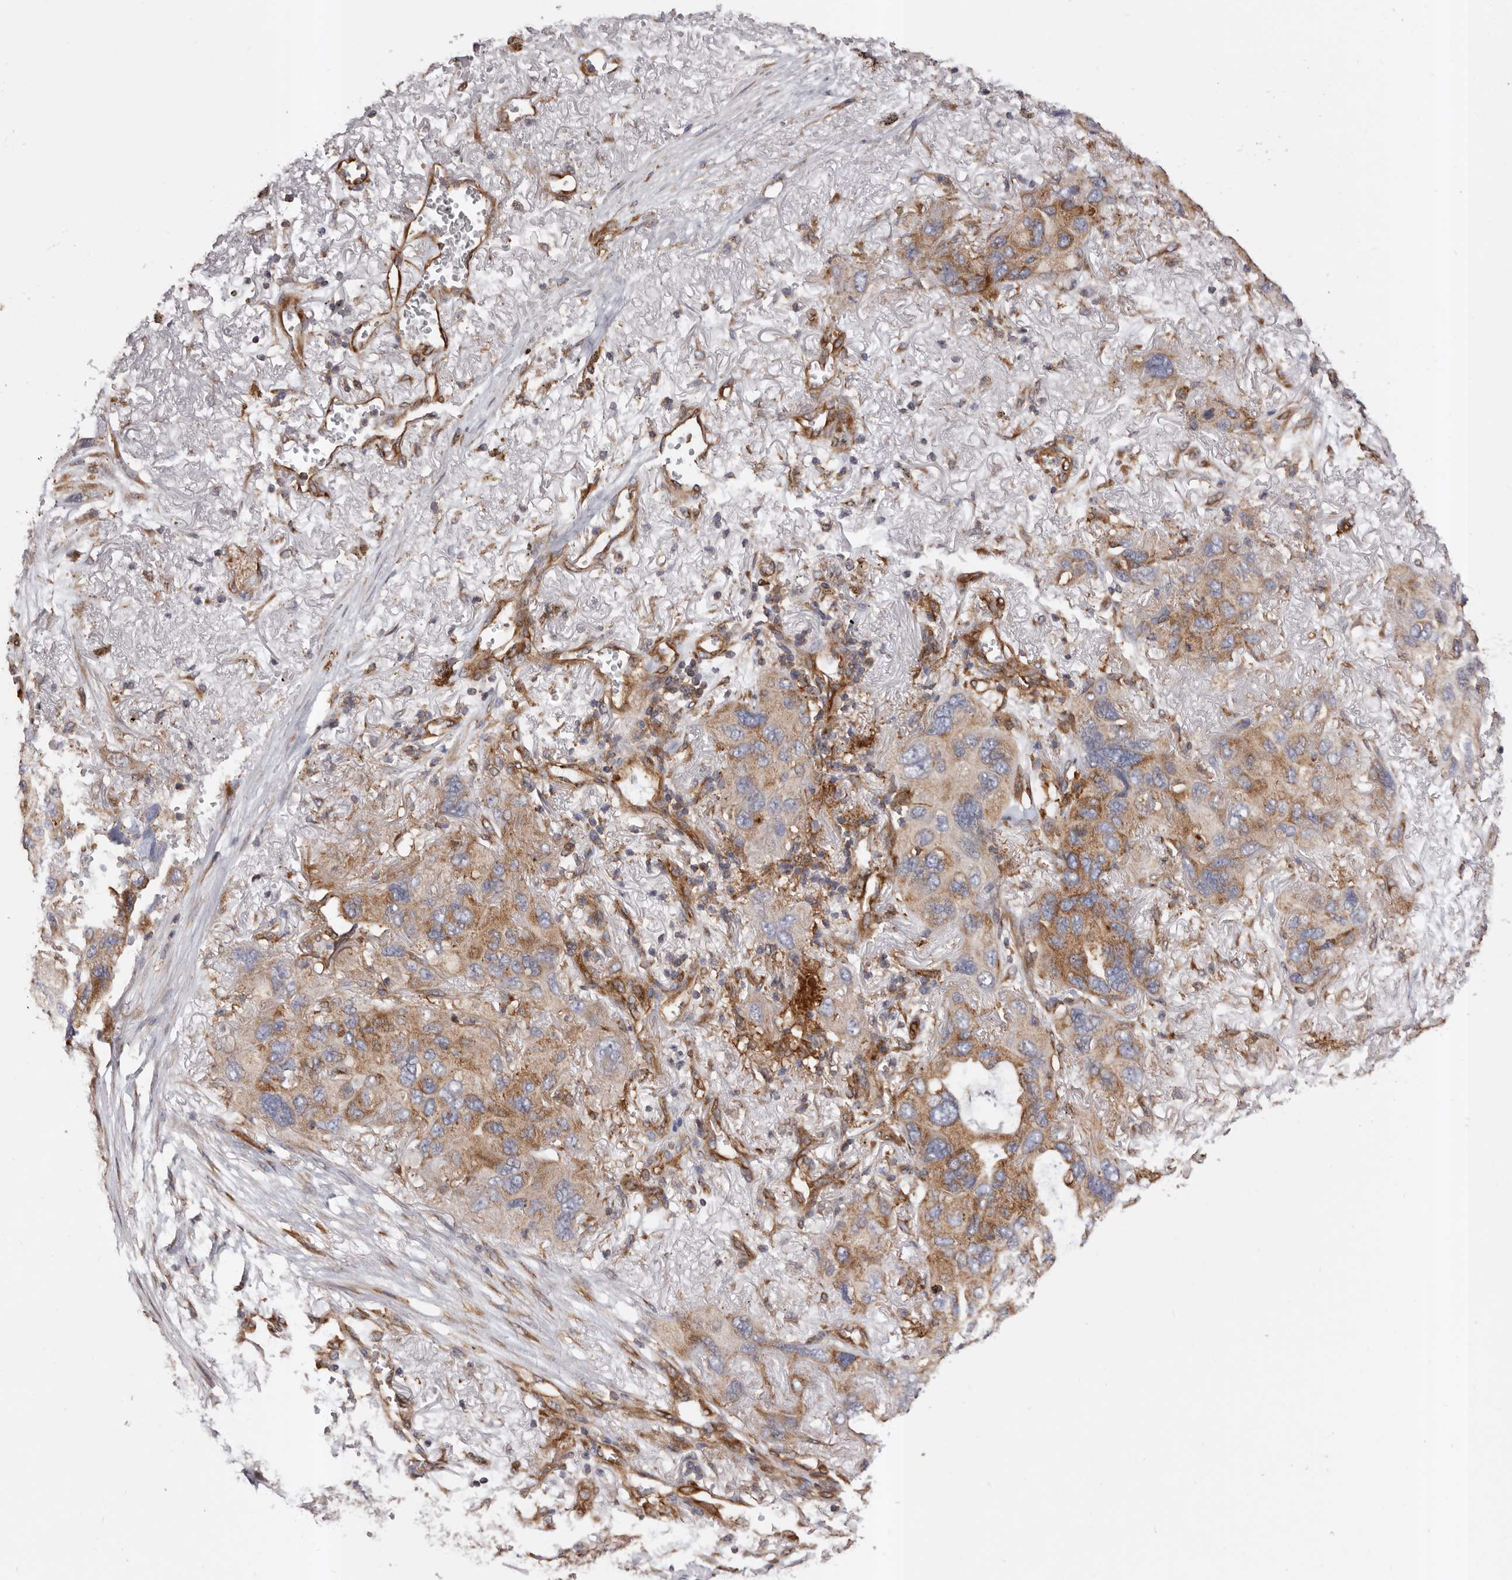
{"staining": {"intensity": "moderate", "quantity": "25%-75%", "location": "cytoplasmic/membranous"}, "tissue": "lung cancer", "cell_type": "Tumor cells", "image_type": "cancer", "snomed": [{"axis": "morphology", "description": "Squamous cell carcinoma, NOS"}, {"axis": "topography", "description": "Lung"}], "caption": "Immunohistochemical staining of lung cancer exhibits medium levels of moderate cytoplasmic/membranous protein expression in about 25%-75% of tumor cells.", "gene": "COQ8B", "patient": {"sex": "female", "age": 73}}